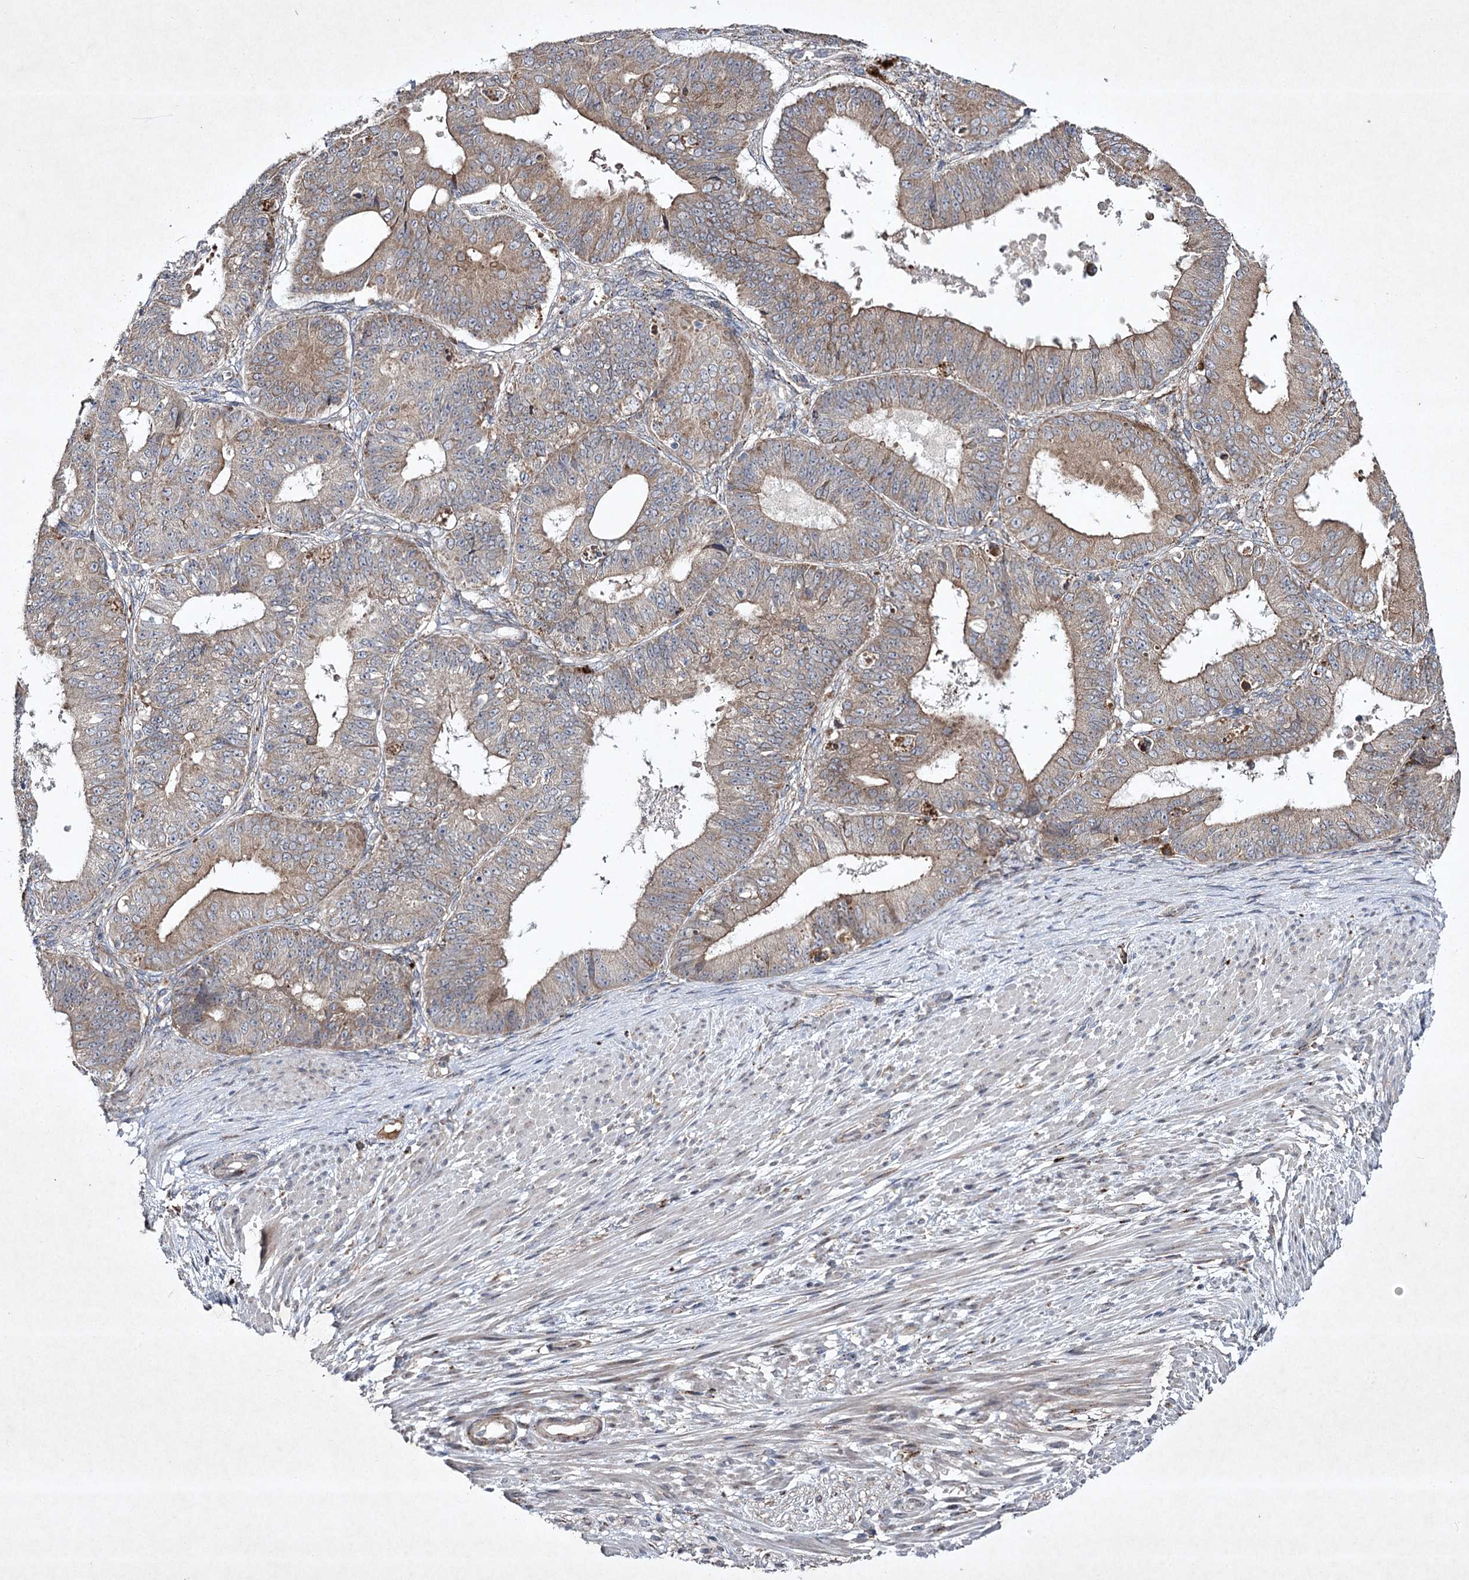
{"staining": {"intensity": "weak", "quantity": "25%-75%", "location": "cytoplasmic/membranous"}, "tissue": "ovarian cancer", "cell_type": "Tumor cells", "image_type": "cancer", "snomed": [{"axis": "morphology", "description": "Carcinoma, endometroid"}, {"axis": "topography", "description": "Appendix"}, {"axis": "topography", "description": "Ovary"}], "caption": "Immunohistochemistry photomicrograph of neoplastic tissue: human ovarian cancer stained using immunohistochemistry demonstrates low levels of weak protein expression localized specifically in the cytoplasmic/membranous of tumor cells, appearing as a cytoplasmic/membranous brown color.", "gene": "ALG9", "patient": {"sex": "female", "age": 42}}